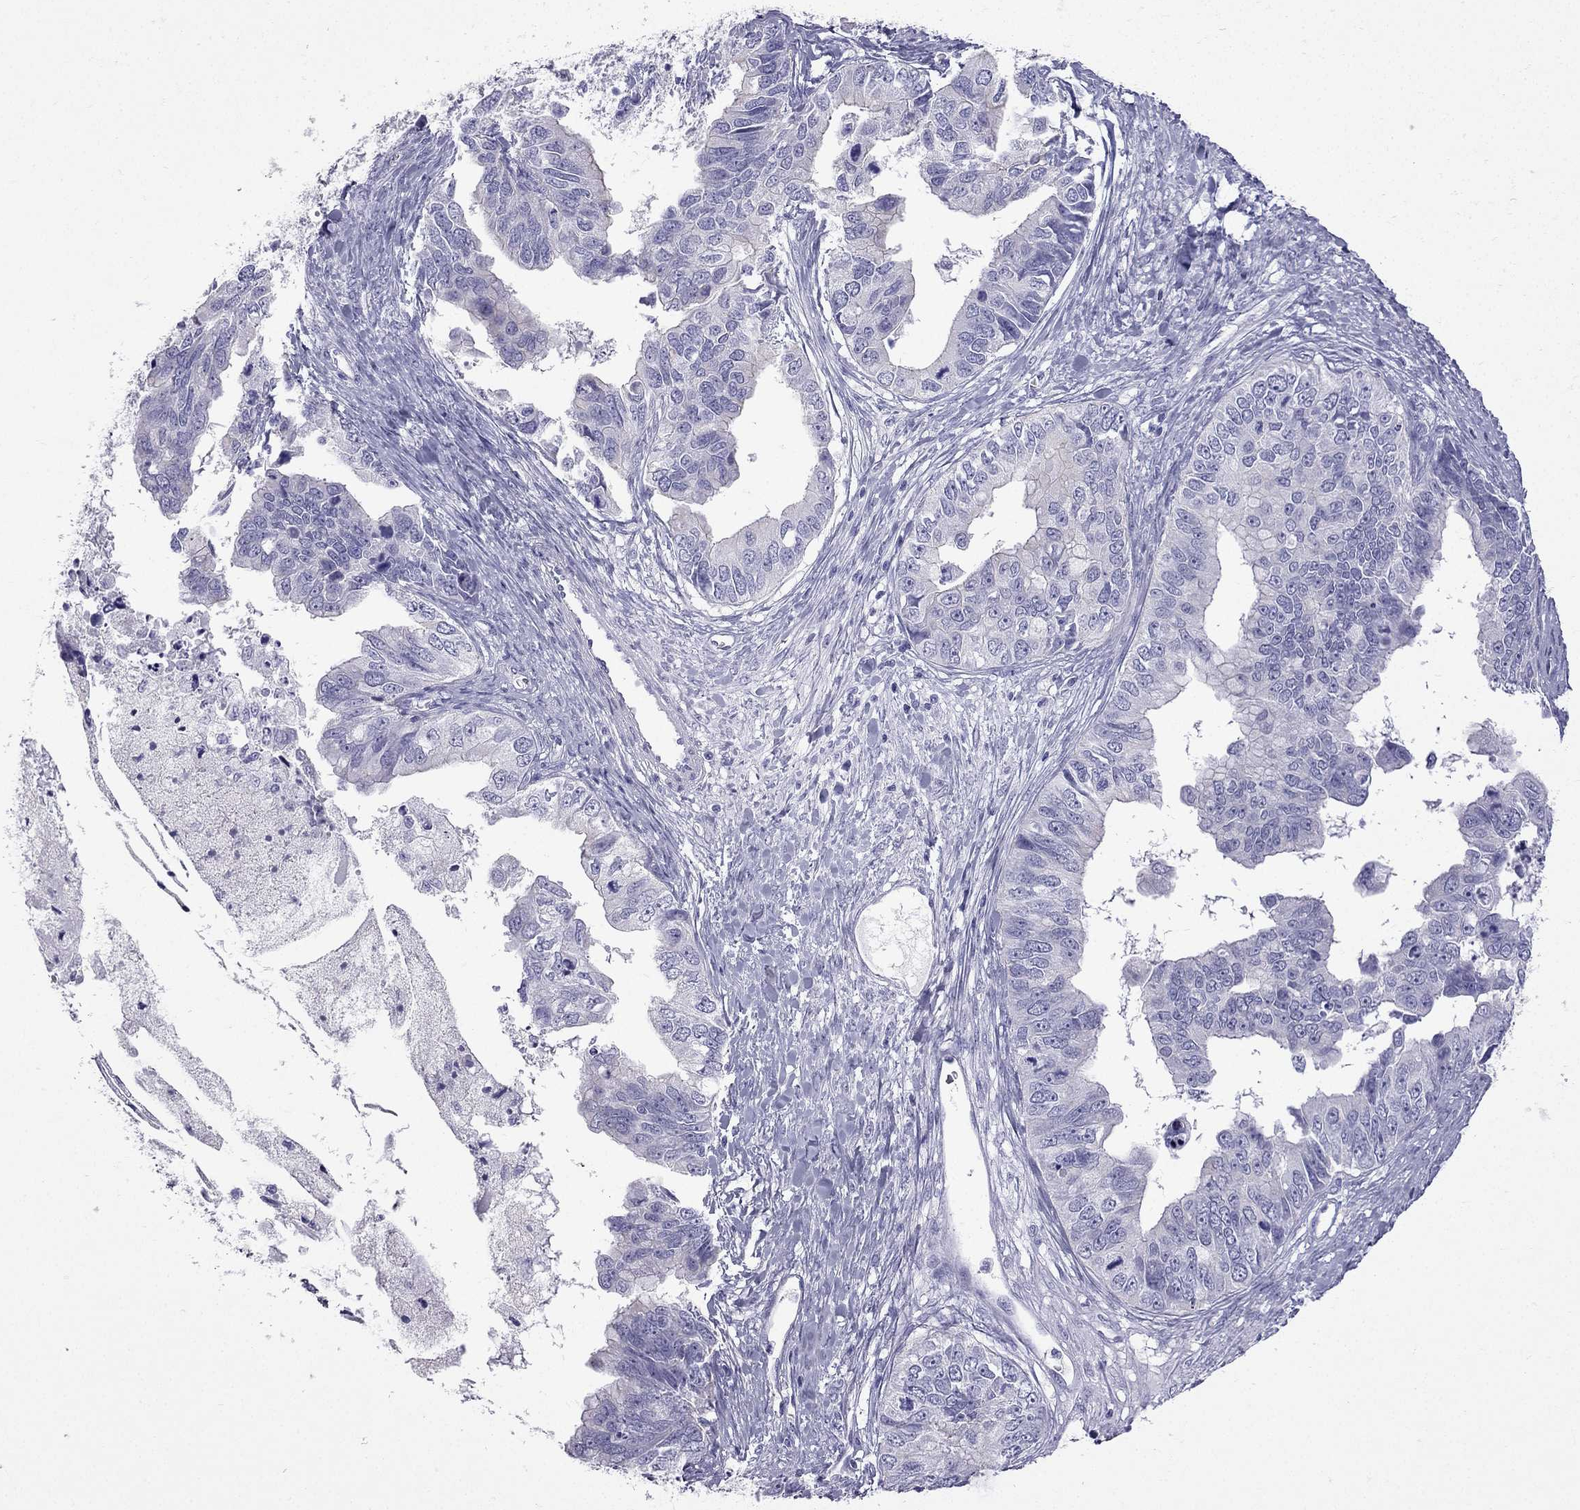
{"staining": {"intensity": "negative", "quantity": "none", "location": "none"}, "tissue": "ovarian cancer", "cell_type": "Tumor cells", "image_type": "cancer", "snomed": [{"axis": "morphology", "description": "Cystadenocarcinoma, mucinous, NOS"}, {"axis": "topography", "description": "Ovary"}], "caption": "DAB immunohistochemical staining of human ovarian cancer reveals no significant staining in tumor cells. Brightfield microscopy of immunohistochemistry stained with DAB (3,3'-diaminobenzidine) (brown) and hematoxylin (blue), captured at high magnification.", "gene": "GJA8", "patient": {"sex": "female", "age": 76}}